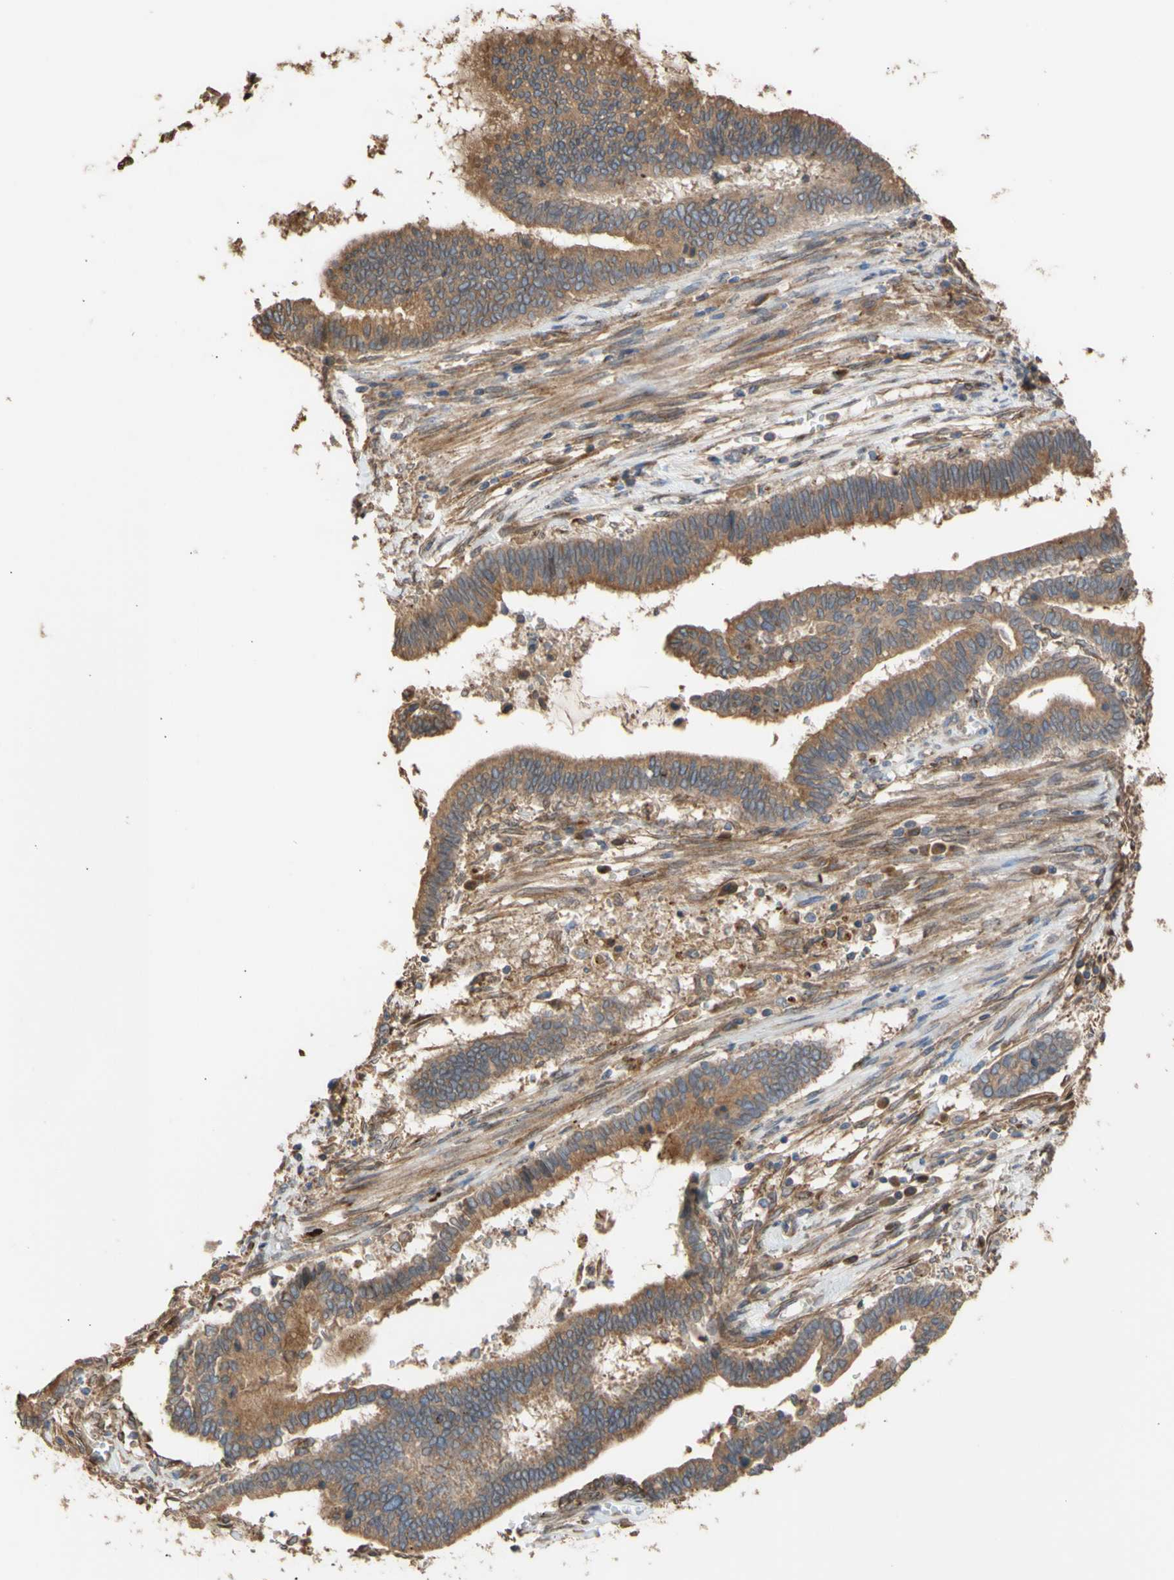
{"staining": {"intensity": "moderate", "quantity": ">75%", "location": "cytoplasmic/membranous"}, "tissue": "cervical cancer", "cell_type": "Tumor cells", "image_type": "cancer", "snomed": [{"axis": "morphology", "description": "Adenocarcinoma, NOS"}, {"axis": "topography", "description": "Cervix"}], "caption": "Cervical cancer (adenocarcinoma) was stained to show a protein in brown. There is medium levels of moderate cytoplasmic/membranous staining in about >75% of tumor cells.", "gene": "NECTIN3", "patient": {"sex": "female", "age": 44}}